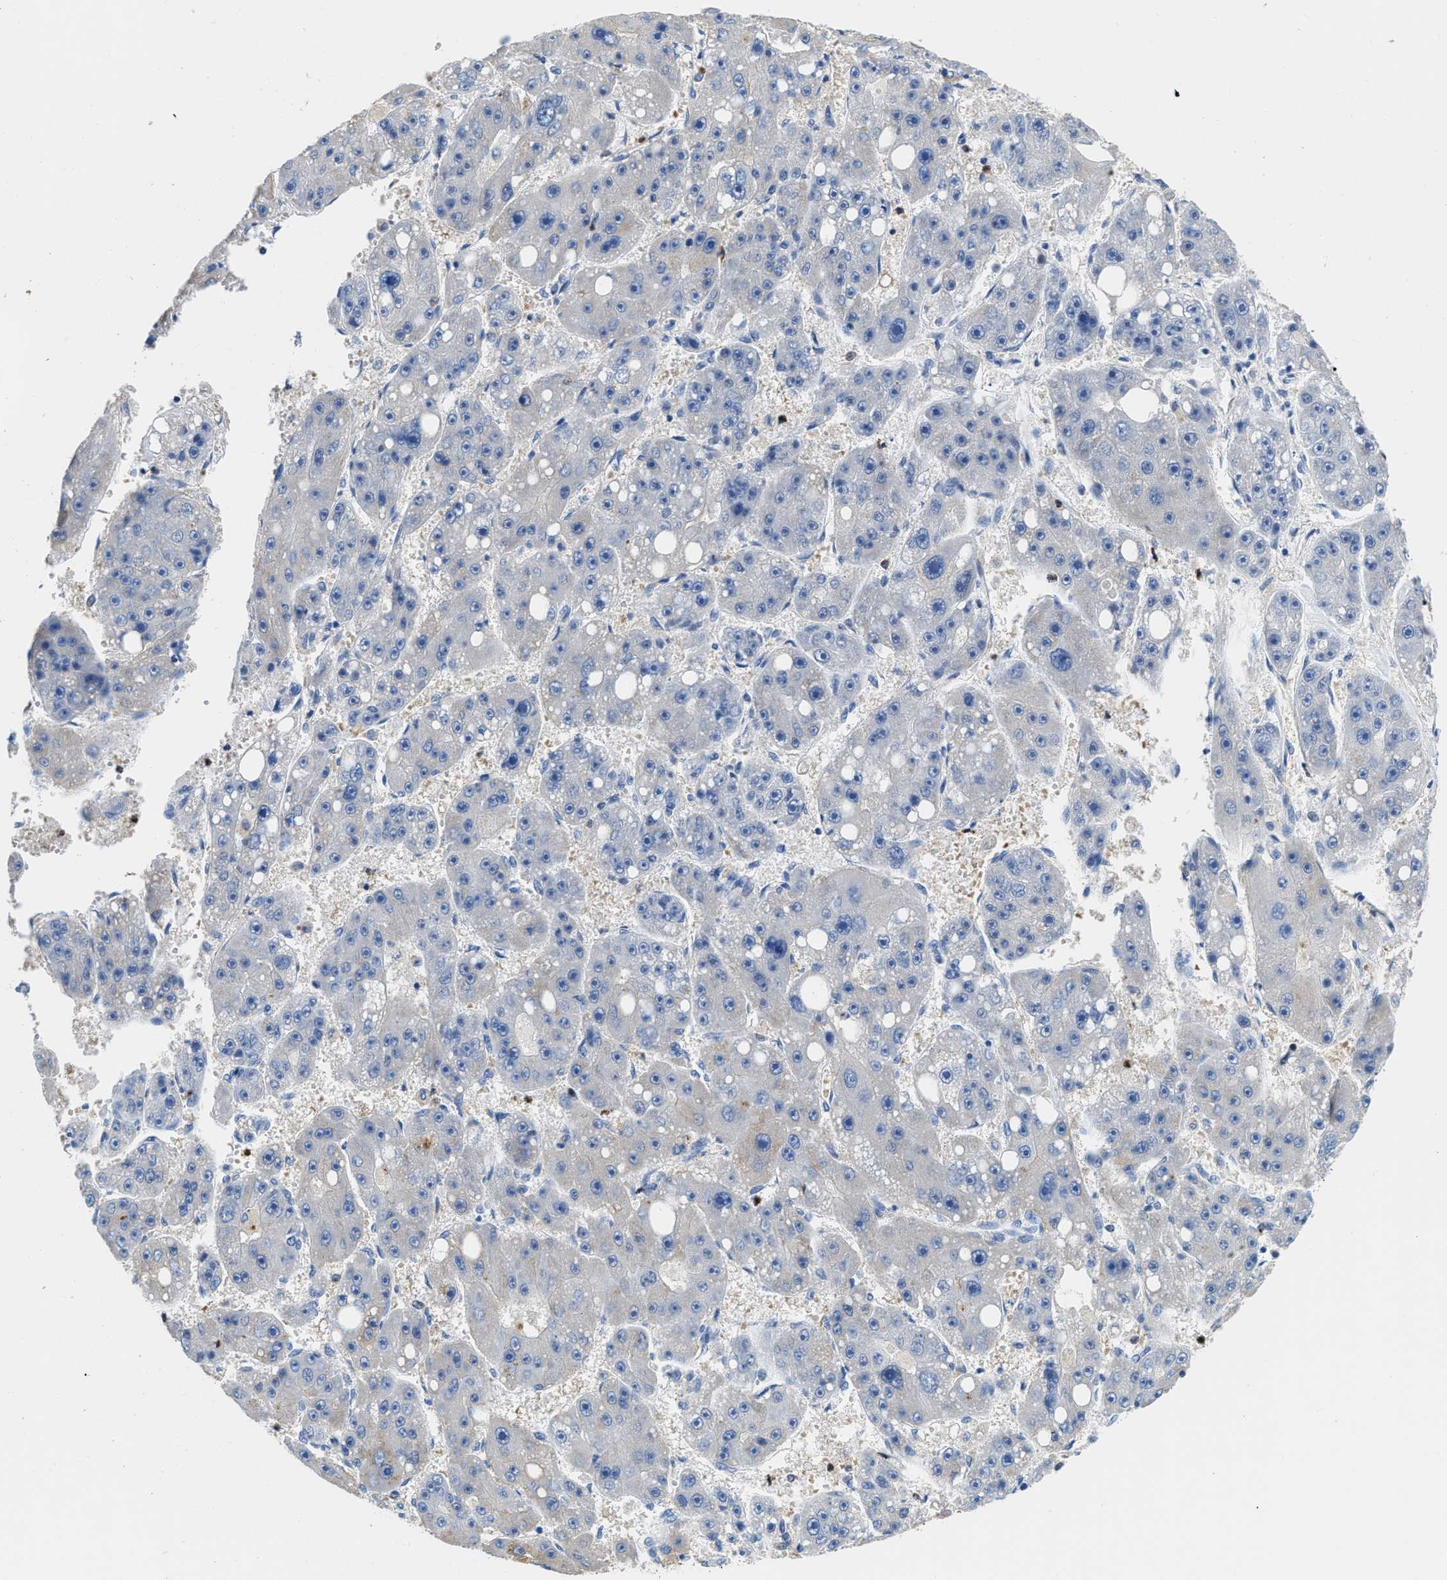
{"staining": {"intensity": "negative", "quantity": "none", "location": "none"}, "tissue": "liver cancer", "cell_type": "Tumor cells", "image_type": "cancer", "snomed": [{"axis": "morphology", "description": "Carcinoma, Hepatocellular, NOS"}, {"axis": "topography", "description": "Liver"}], "caption": "DAB immunohistochemical staining of liver cancer reveals no significant expression in tumor cells.", "gene": "NEB", "patient": {"sex": "female", "age": 61}}